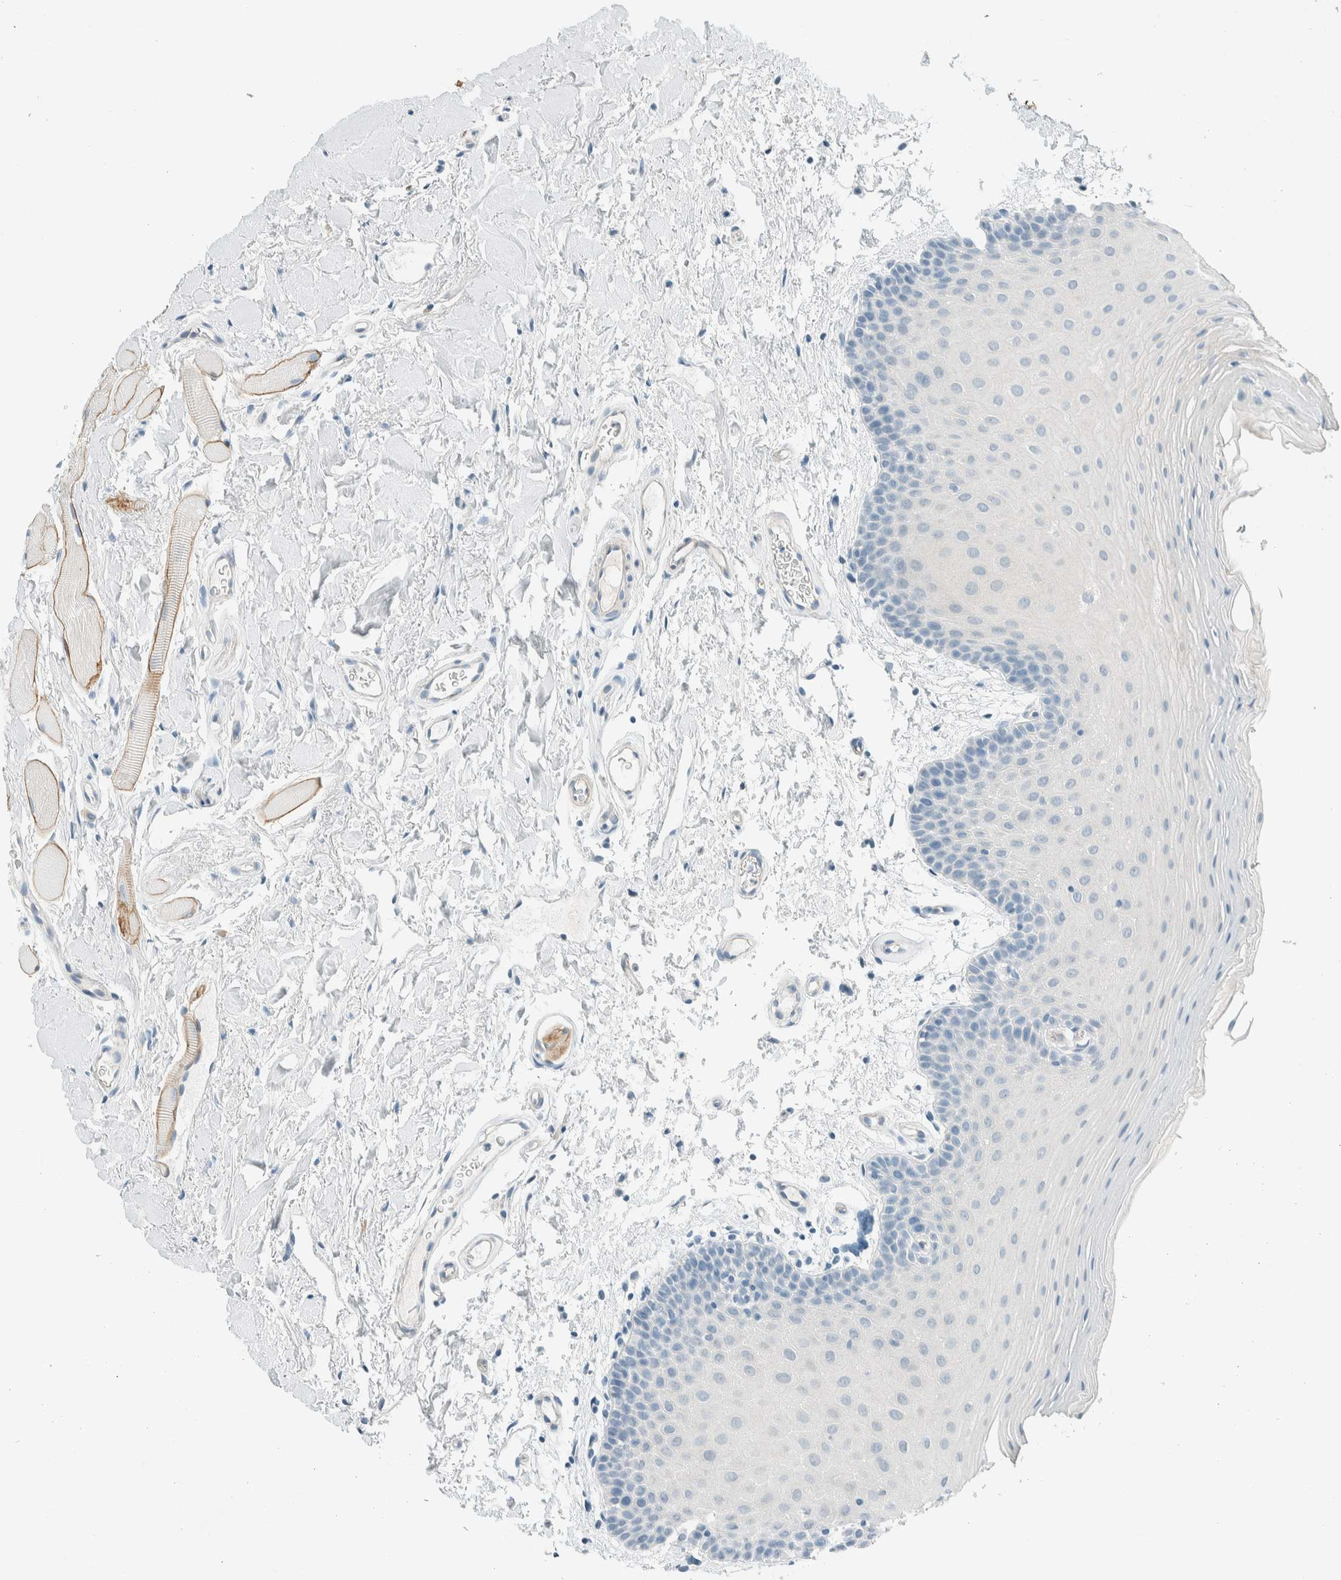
{"staining": {"intensity": "negative", "quantity": "none", "location": "none"}, "tissue": "oral mucosa", "cell_type": "Squamous epithelial cells", "image_type": "normal", "snomed": [{"axis": "morphology", "description": "Normal tissue, NOS"}, {"axis": "topography", "description": "Oral tissue"}], "caption": "Photomicrograph shows no protein staining in squamous epithelial cells of normal oral mucosa.", "gene": "SLFN12", "patient": {"sex": "male", "age": 62}}